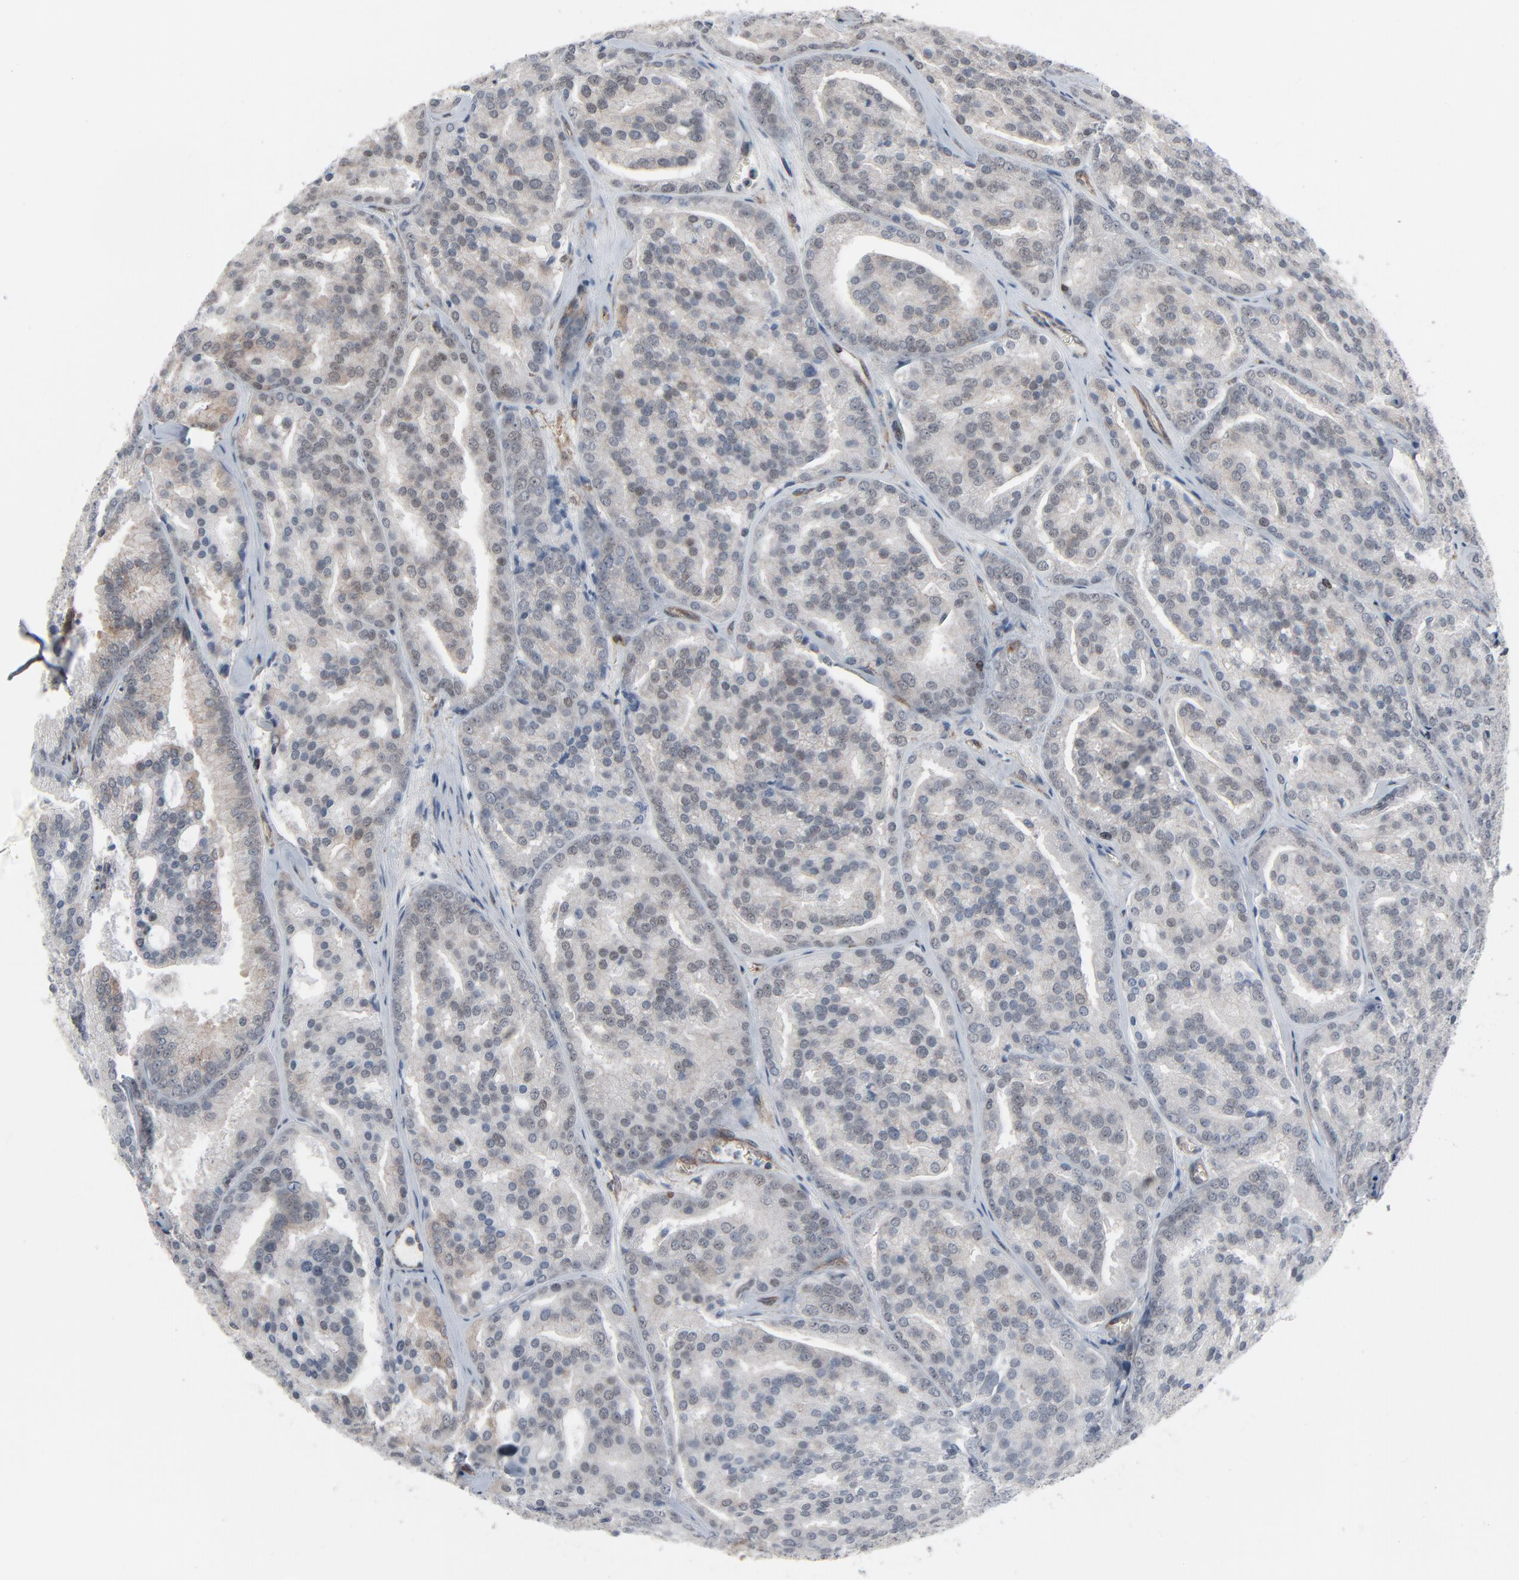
{"staining": {"intensity": "negative", "quantity": "none", "location": "none"}, "tissue": "prostate cancer", "cell_type": "Tumor cells", "image_type": "cancer", "snomed": [{"axis": "morphology", "description": "Adenocarcinoma, High grade"}, {"axis": "topography", "description": "Prostate"}], "caption": "The immunohistochemistry (IHC) image has no significant positivity in tumor cells of prostate cancer (high-grade adenocarcinoma) tissue.", "gene": "OPTN", "patient": {"sex": "male", "age": 64}}